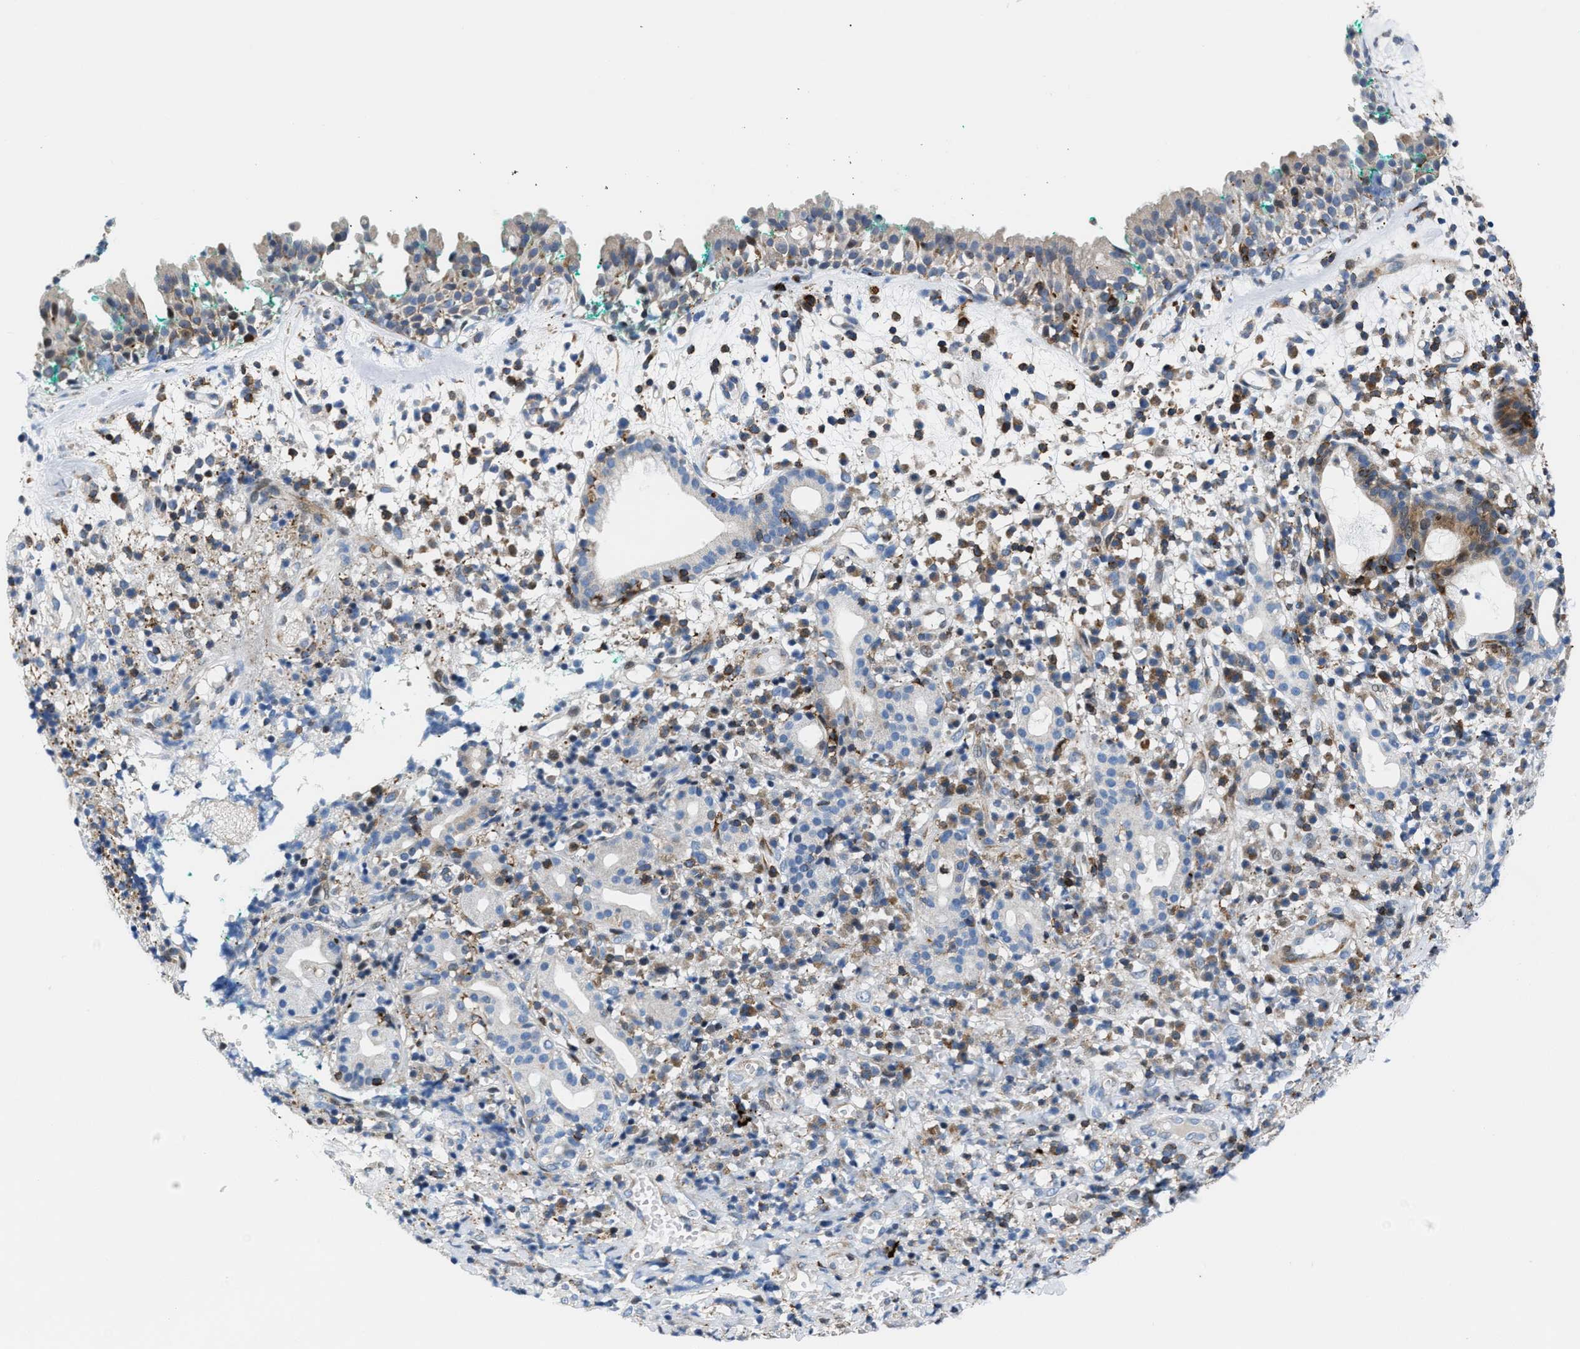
{"staining": {"intensity": "moderate", "quantity": "<25%", "location": "cytoplasmic/membranous"}, "tissue": "nasopharynx", "cell_type": "Respiratory epithelial cells", "image_type": "normal", "snomed": [{"axis": "morphology", "description": "Normal tissue, NOS"}, {"axis": "morphology", "description": "Basal cell carcinoma"}, {"axis": "topography", "description": "Cartilage tissue"}, {"axis": "topography", "description": "Nasopharynx"}, {"axis": "topography", "description": "Oral tissue"}], "caption": "A high-resolution image shows immunohistochemistry (IHC) staining of unremarkable nasopharynx, which exhibits moderate cytoplasmic/membranous positivity in approximately <25% of respiratory epithelial cells. The staining was performed using DAB, with brown indicating positive protein expression. Nuclei are stained blue with hematoxylin.", "gene": "ATP9A", "patient": {"sex": "female", "age": 77}}